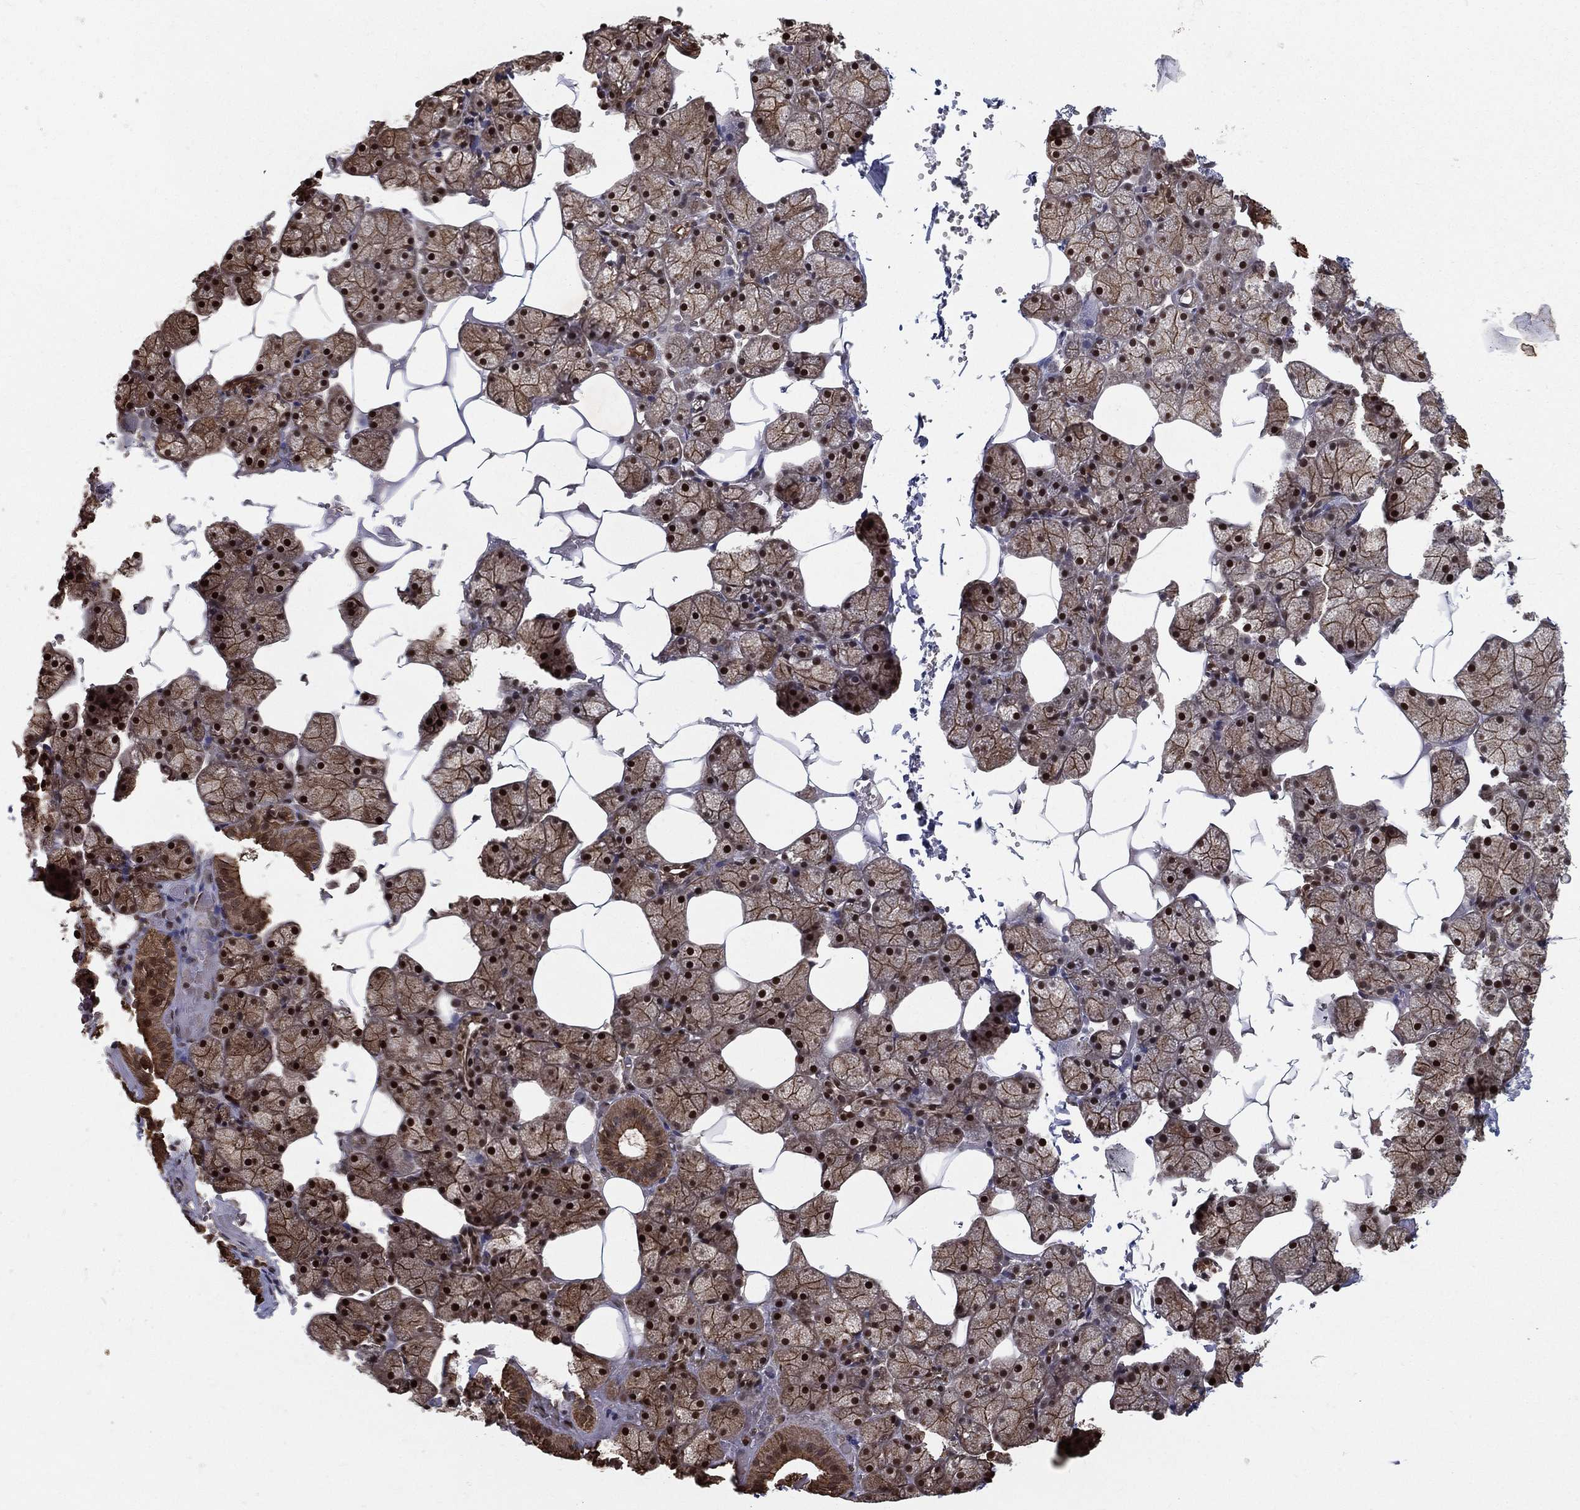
{"staining": {"intensity": "strong", "quantity": ">75%", "location": "cytoplasmic/membranous,nuclear"}, "tissue": "salivary gland", "cell_type": "Glandular cells", "image_type": "normal", "snomed": [{"axis": "morphology", "description": "Normal tissue, NOS"}, {"axis": "topography", "description": "Salivary gland"}], "caption": "Immunohistochemistry (IHC) of normal salivary gland shows high levels of strong cytoplasmic/membranous,nuclear expression in about >75% of glandular cells.", "gene": "SLC6A6", "patient": {"sex": "male", "age": 38}}